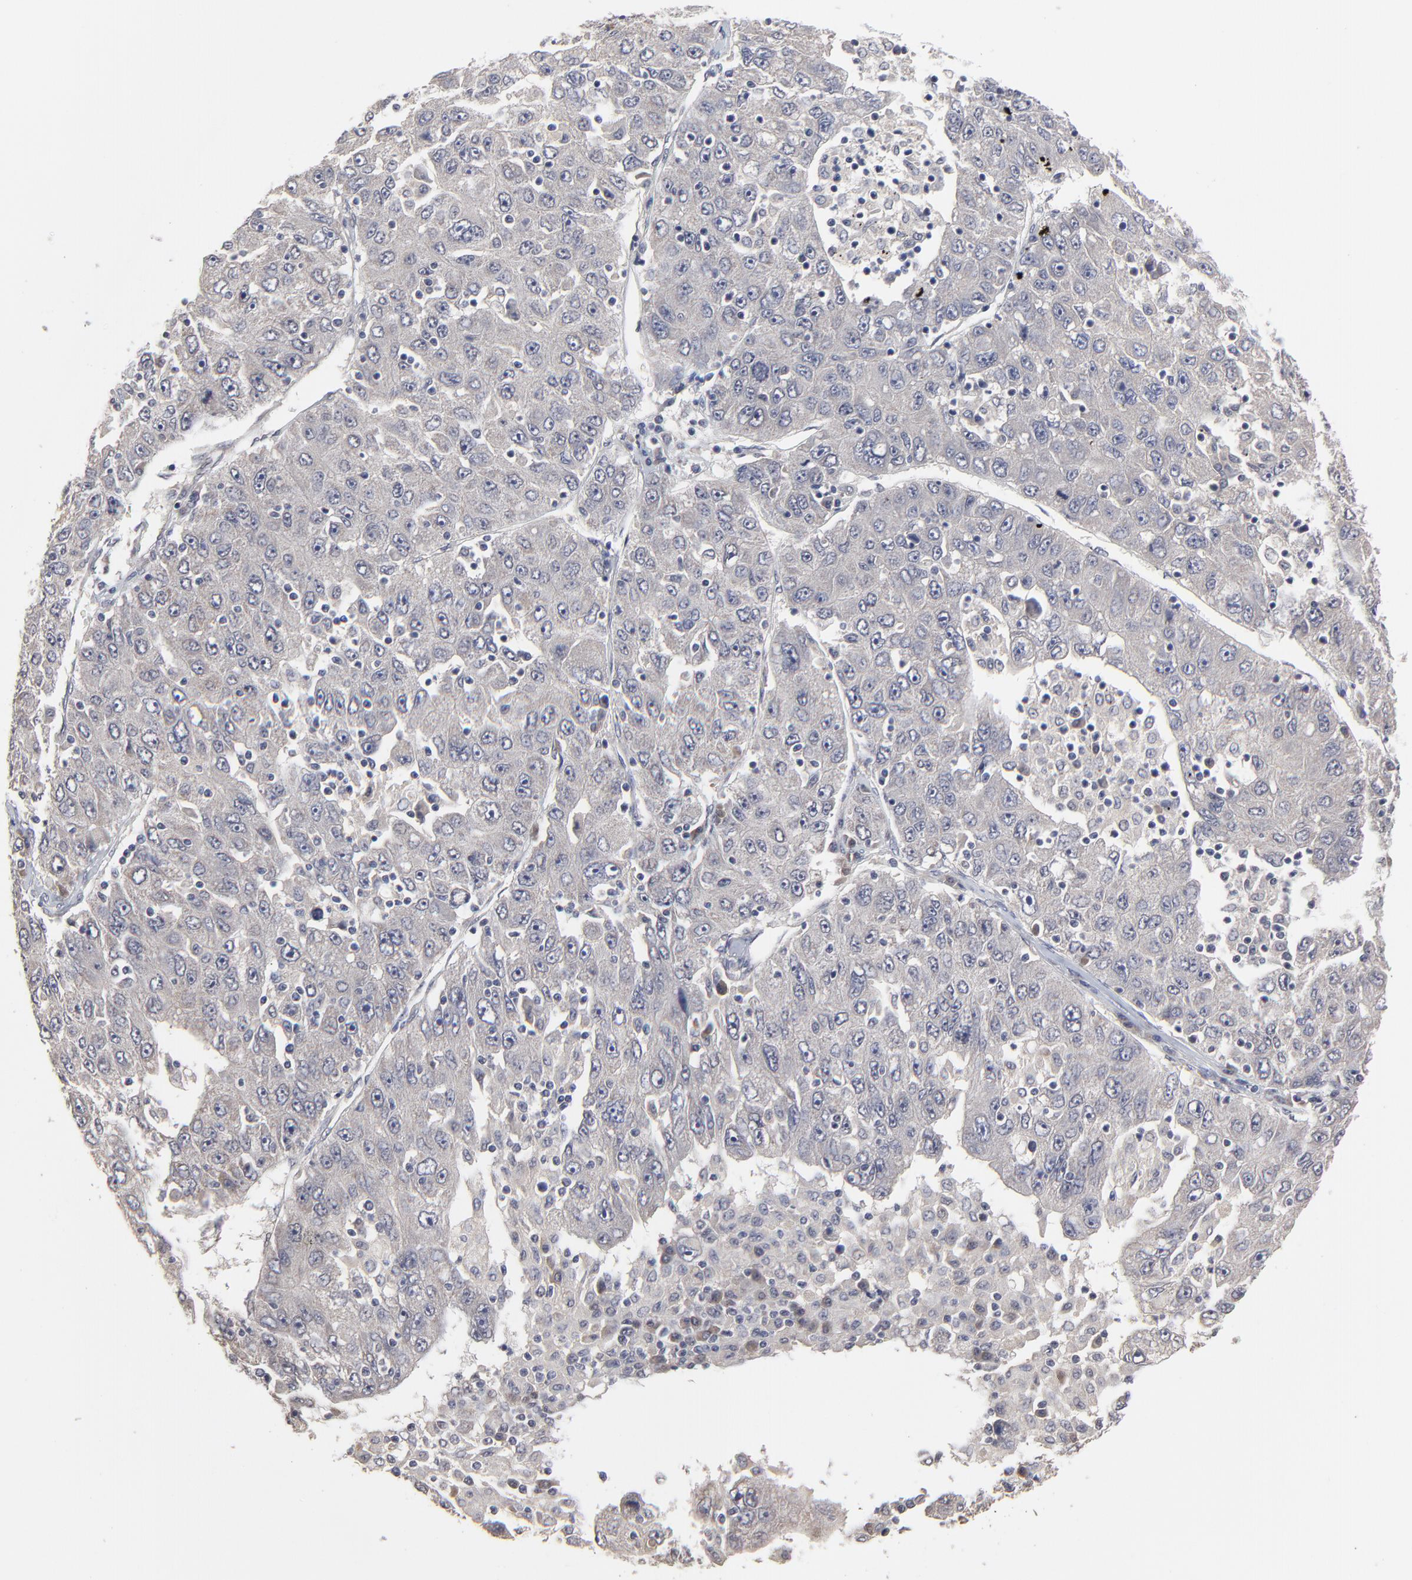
{"staining": {"intensity": "negative", "quantity": "none", "location": "none"}, "tissue": "liver cancer", "cell_type": "Tumor cells", "image_type": "cancer", "snomed": [{"axis": "morphology", "description": "Carcinoma, Hepatocellular, NOS"}, {"axis": "topography", "description": "Liver"}], "caption": "Image shows no significant protein staining in tumor cells of hepatocellular carcinoma (liver).", "gene": "FAM199X", "patient": {"sex": "male", "age": 49}}